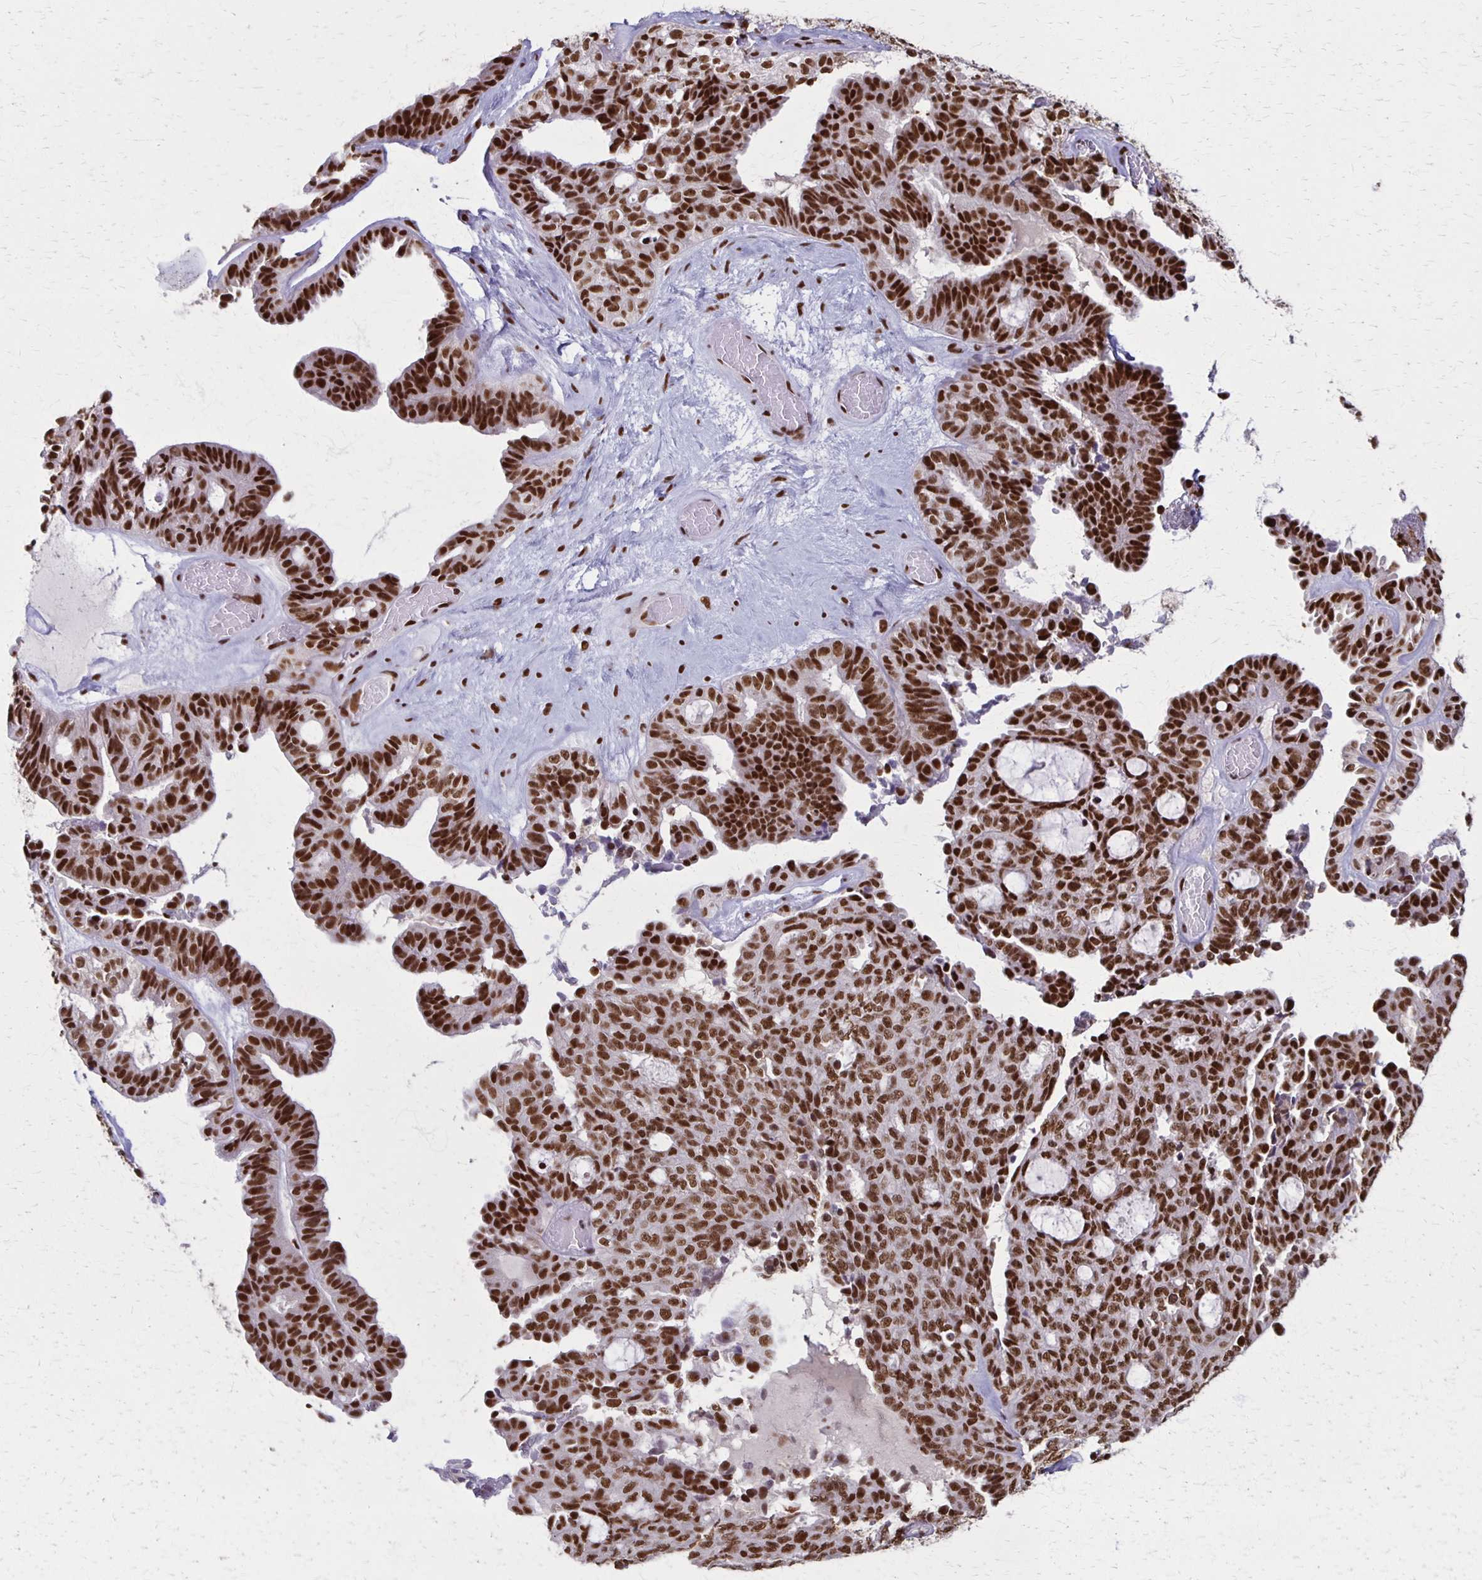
{"staining": {"intensity": "strong", "quantity": ">75%", "location": "nuclear"}, "tissue": "ovarian cancer", "cell_type": "Tumor cells", "image_type": "cancer", "snomed": [{"axis": "morphology", "description": "Cystadenocarcinoma, serous, NOS"}, {"axis": "topography", "description": "Ovary"}], "caption": "Strong nuclear staining is seen in approximately >75% of tumor cells in serous cystadenocarcinoma (ovarian).", "gene": "XRCC6", "patient": {"sex": "female", "age": 71}}